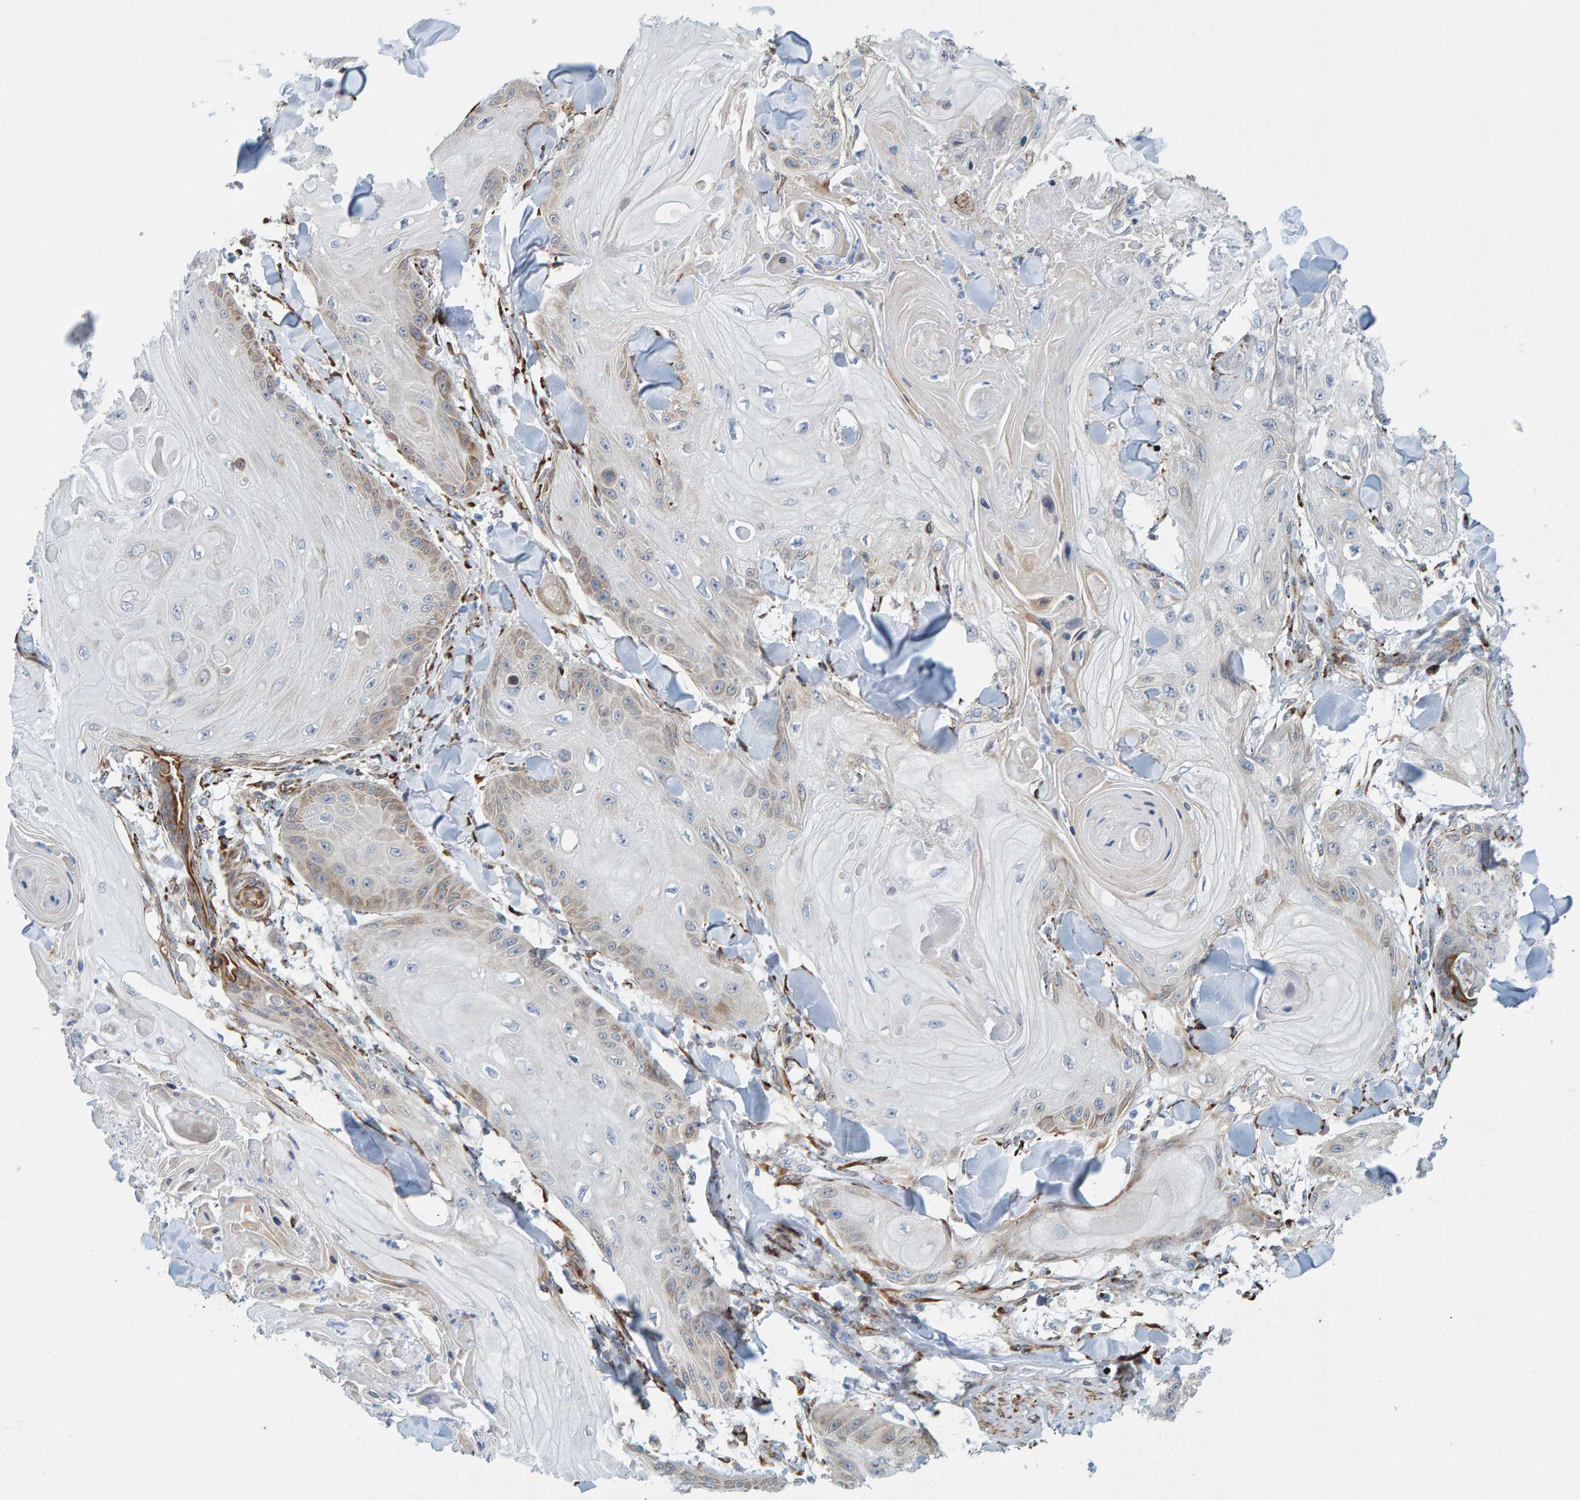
{"staining": {"intensity": "weak", "quantity": "<25%", "location": "cytoplasmic/membranous"}, "tissue": "skin cancer", "cell_type": "Tumor cells", "image_type": "cancer", "snomed": [{"axis": "morphology", "description": "Squamous cell carcinoma, NOS"}, {"axis": "topography", "description": "Skin"}], "caption": "Immunohistochemistry of skin cancer (squamous cell carcinoma) displays no positivity in tumor cells.", "gene": "MMP16", "patient": {"sex": "male", "age": 74}}